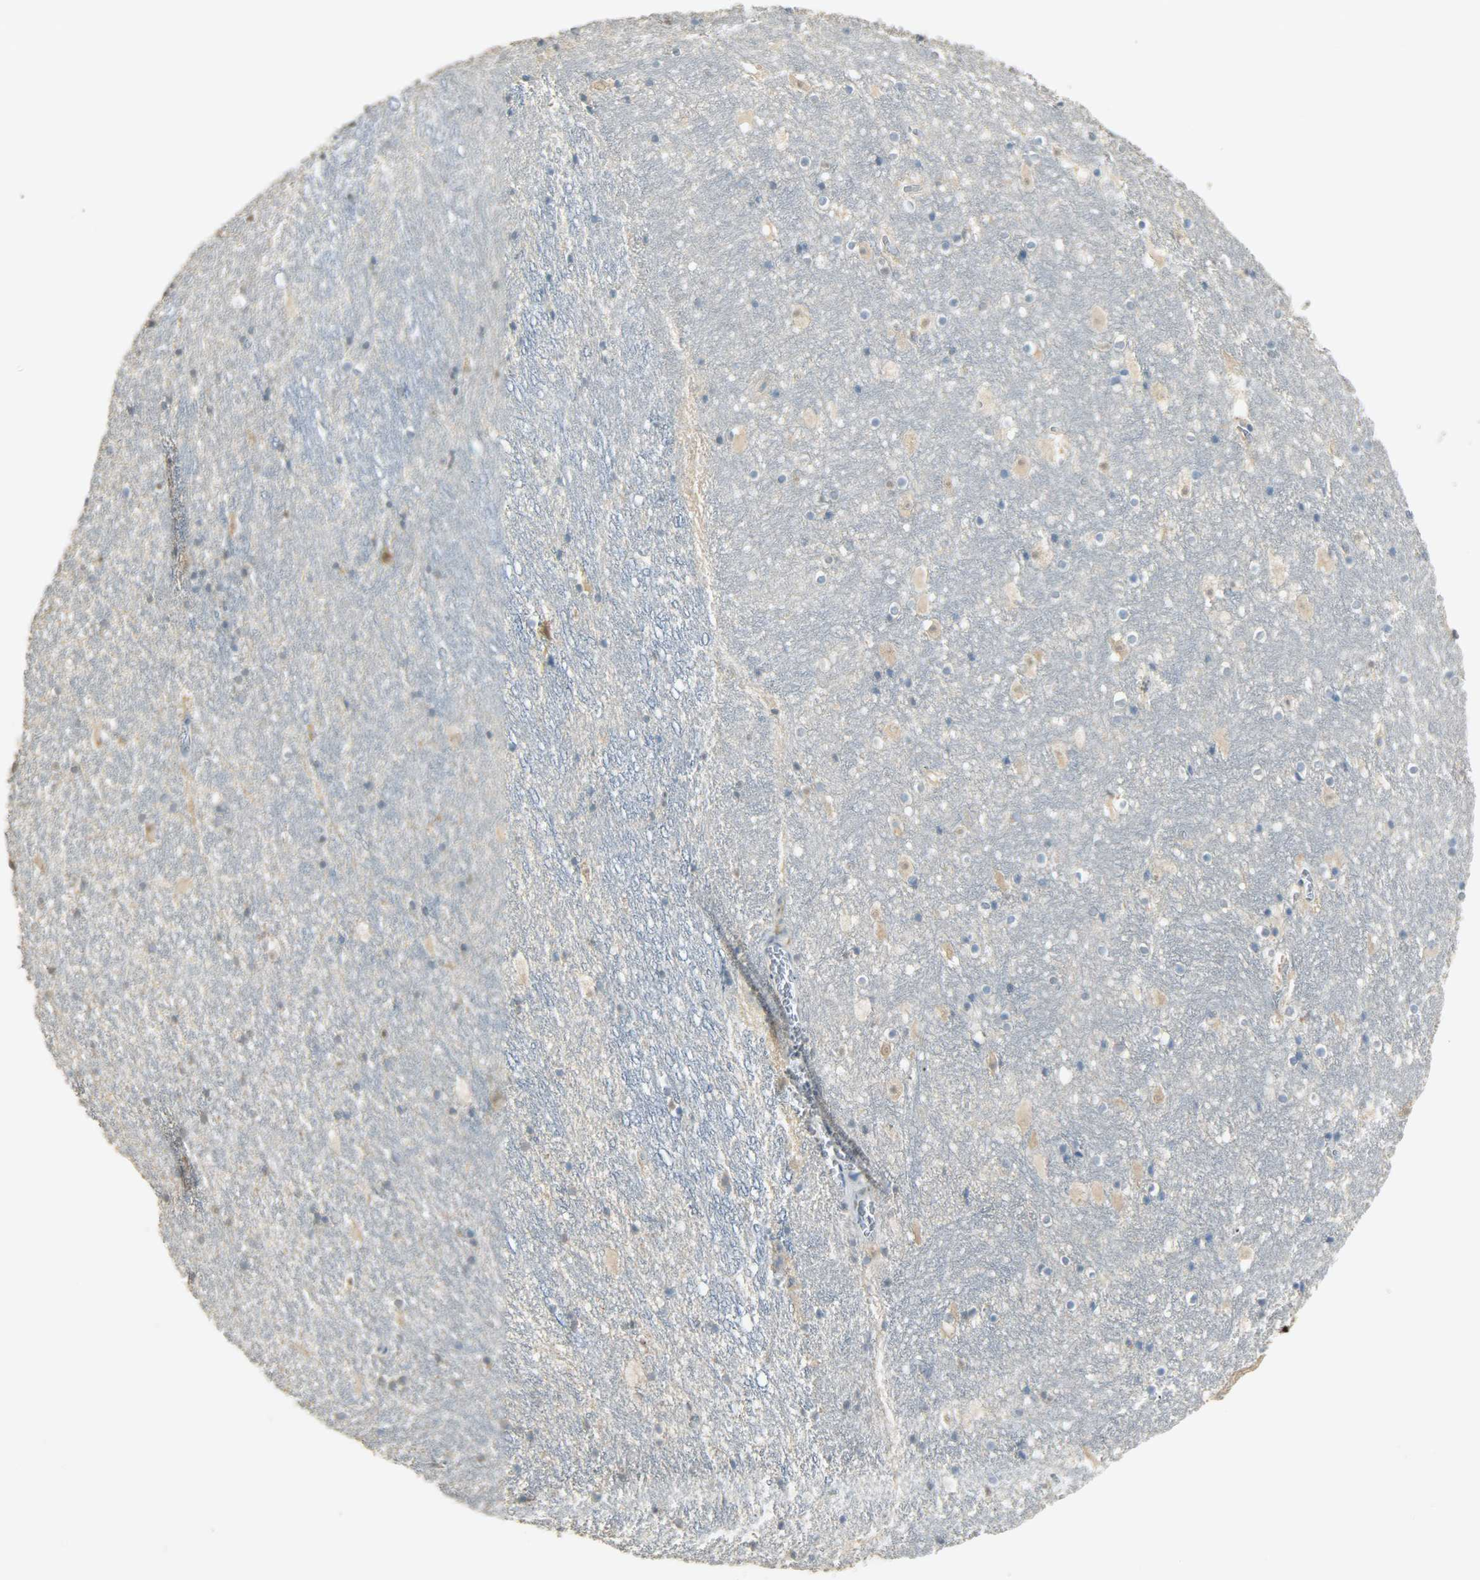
{"staining": {"intensity": "weak", "quantity": "<25%", "location": "cytoplasmic/membranous"}, "tissue": "hippocampus", "cell_type": "Glial cells", "image_type": "normal", "snomed": [{"axis": "morphology", "description": "Normal tissue, NOS"}, {"axis": "topography", "description": "Hippocampus"}], "caption": "This is a micrograph of immunohistochemistry staining of benign hippocampus, which shows no staining in glial cells.", "gene": "PRMT5", "patient": {"sex": "male", "age": 45}}